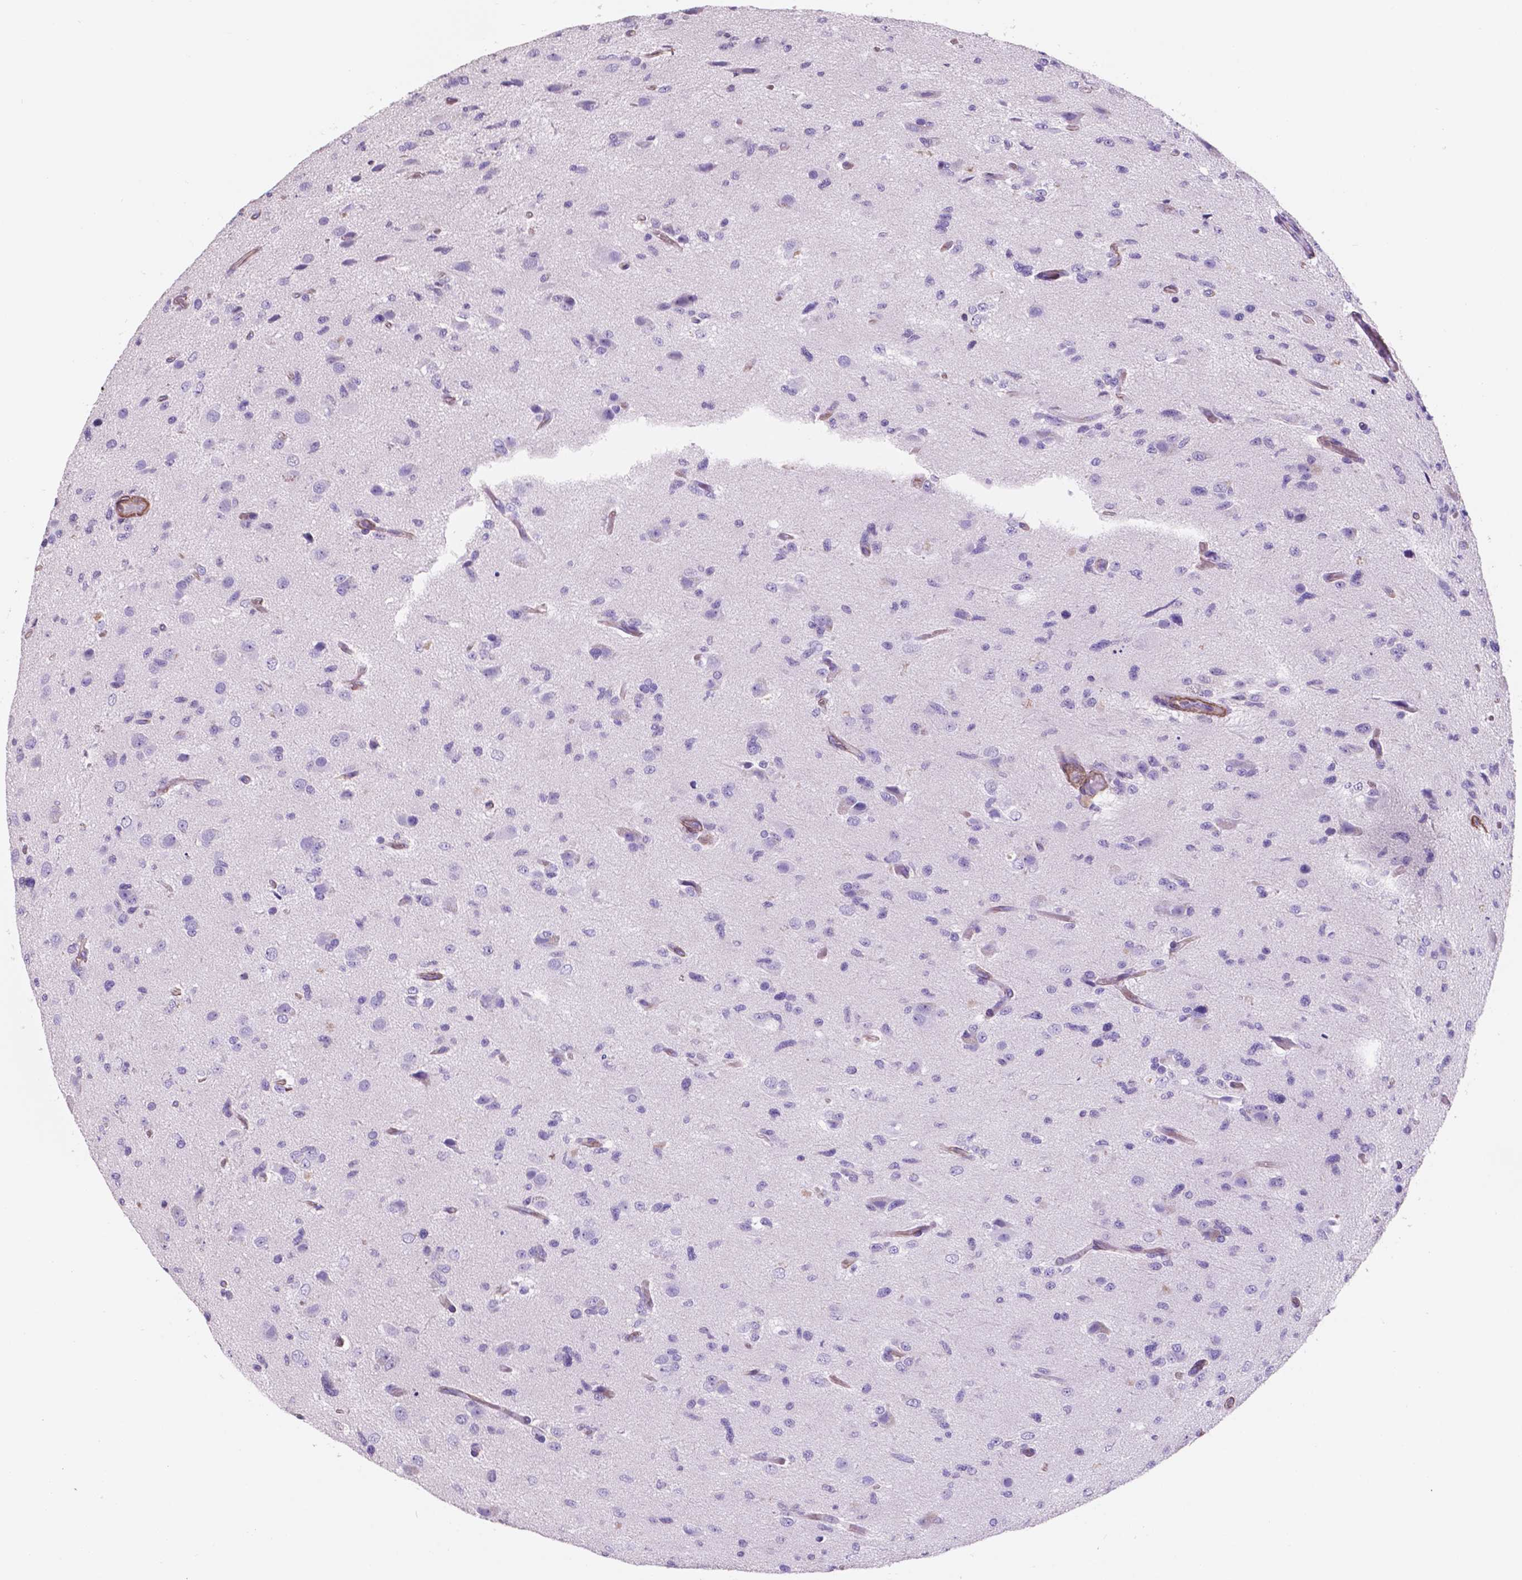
{"staining": {"intensity": "negative", "quantity": "none", "location": "none"}, "tissue": "glioma", "cell_type": "Tumor cells", "image_type": "cancer", "snomed": [{"axis": "morphology", "description": "Glioma, malignant, High grade"}, {"axis": "topography", "description": "Brain"}], "caption": "The image exhibits no staining of tumor cells in malignant glioma (high-grade). (Stains: DAB (3,3'-diaminobenzidine) immunohistochemistry with hematoxylin counter stain, Microscopy: brightfield microscopy at high magnification).", "gene": "TOR2A", "patient": {"sex": "male", "age": 68}}